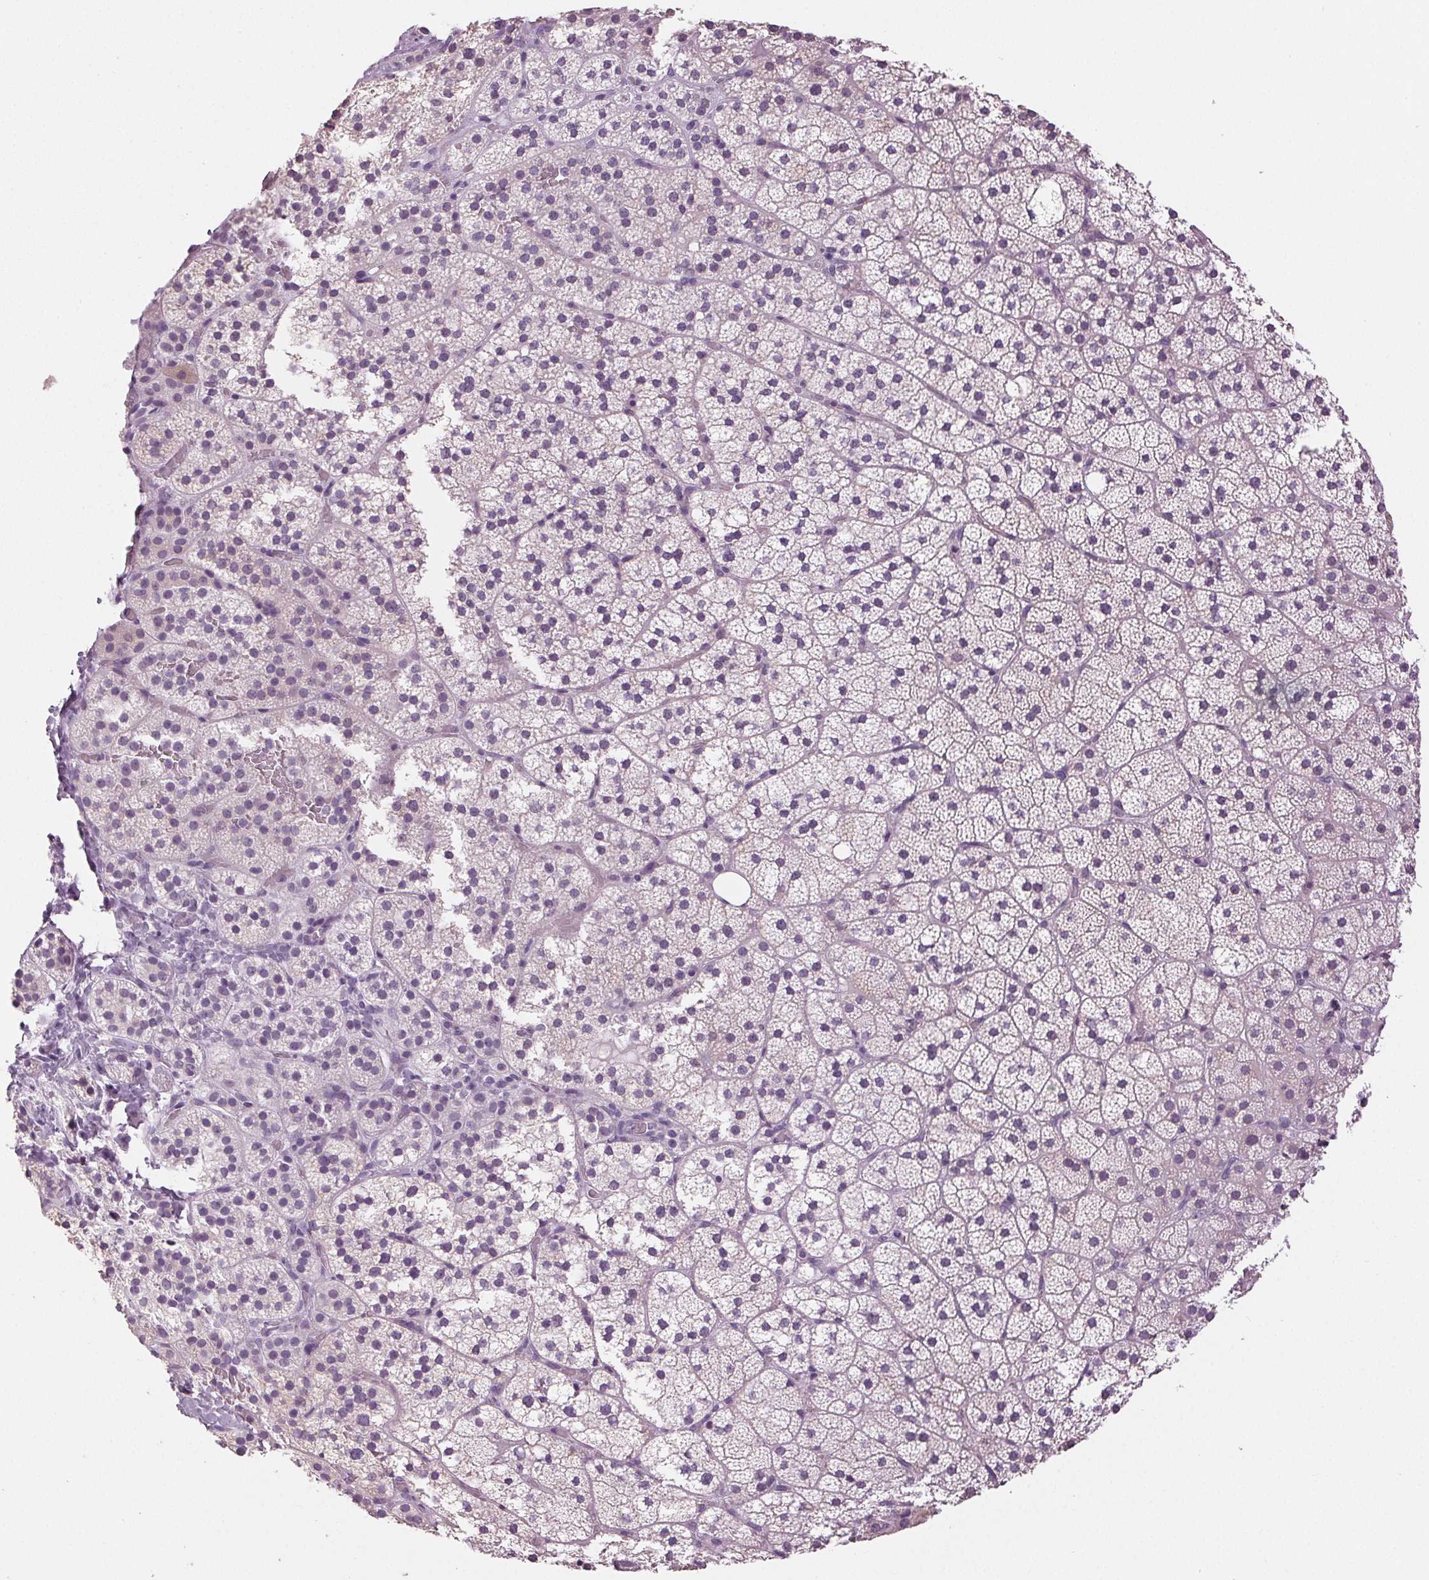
{"staining": {"intensity": "weak", "quantity": "<25%", "location": "cytoplasmic/membranous"}, "tissue": "adrenal gland", "cell_type": "Glandular cells", "image_type": "normal", "snomed": [{"axis": "morphology", "description": "Normal tissue, NOS"}, {"axis": "topography", "description": "Adrenal gland"}], "caption": "Glandular cells show no significant protein positivity in normal adrenal gland. Brightfield microscopy of IHC stained with DAB (3,3'-diaminobenzidine) (brown) and hematoxylin (blue), captured at high magnification.", "gene": "MISP", "patient": {"sex": "male", "age": 53}}